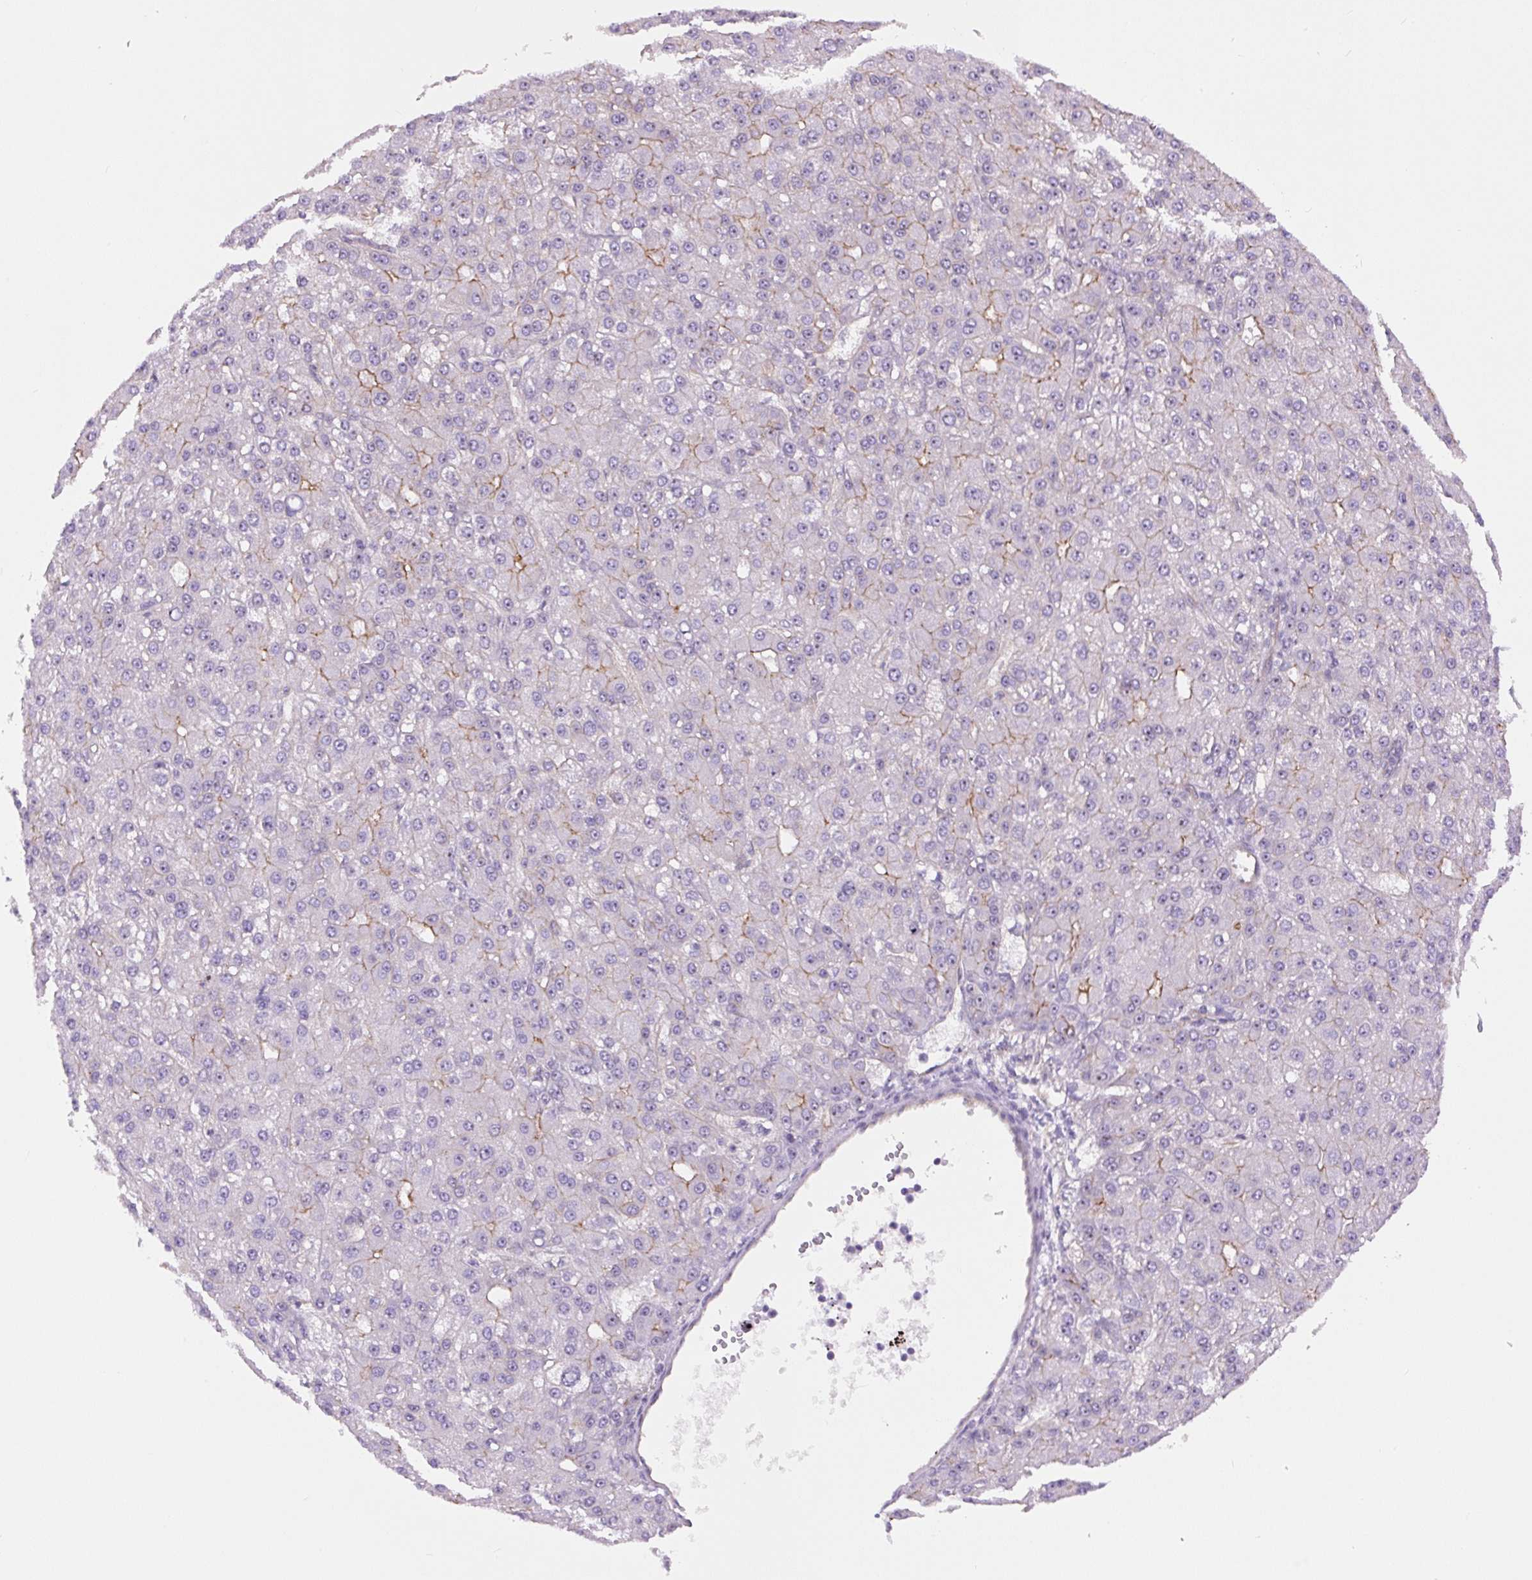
{"staining": {"intensity": "weak", "quantity": "<25%", "location": "cytoplasmic/membranous"}, "tissue": "liver cancer", "cell_type": "Tumor cells", "image_type": "cancer", "snomed": [{"axis": "morphology", "description": "Carcinoma, Hepatocellular, NOS"}, {"axis": "topography", "description": "Liver"}], "caption": "DAB (3,3'-diaminobenzidine) immunohistochemical staining of human hepatocellular carcinoma (liver) demonstrates no significant staining in tumor cells. (DAB (3,3'-diaminobenzidine) IHC visualized using brightfield microscopy, high magnification).", "gene": "MYO5C", "patient": {"sex": "male", "age": 67}}